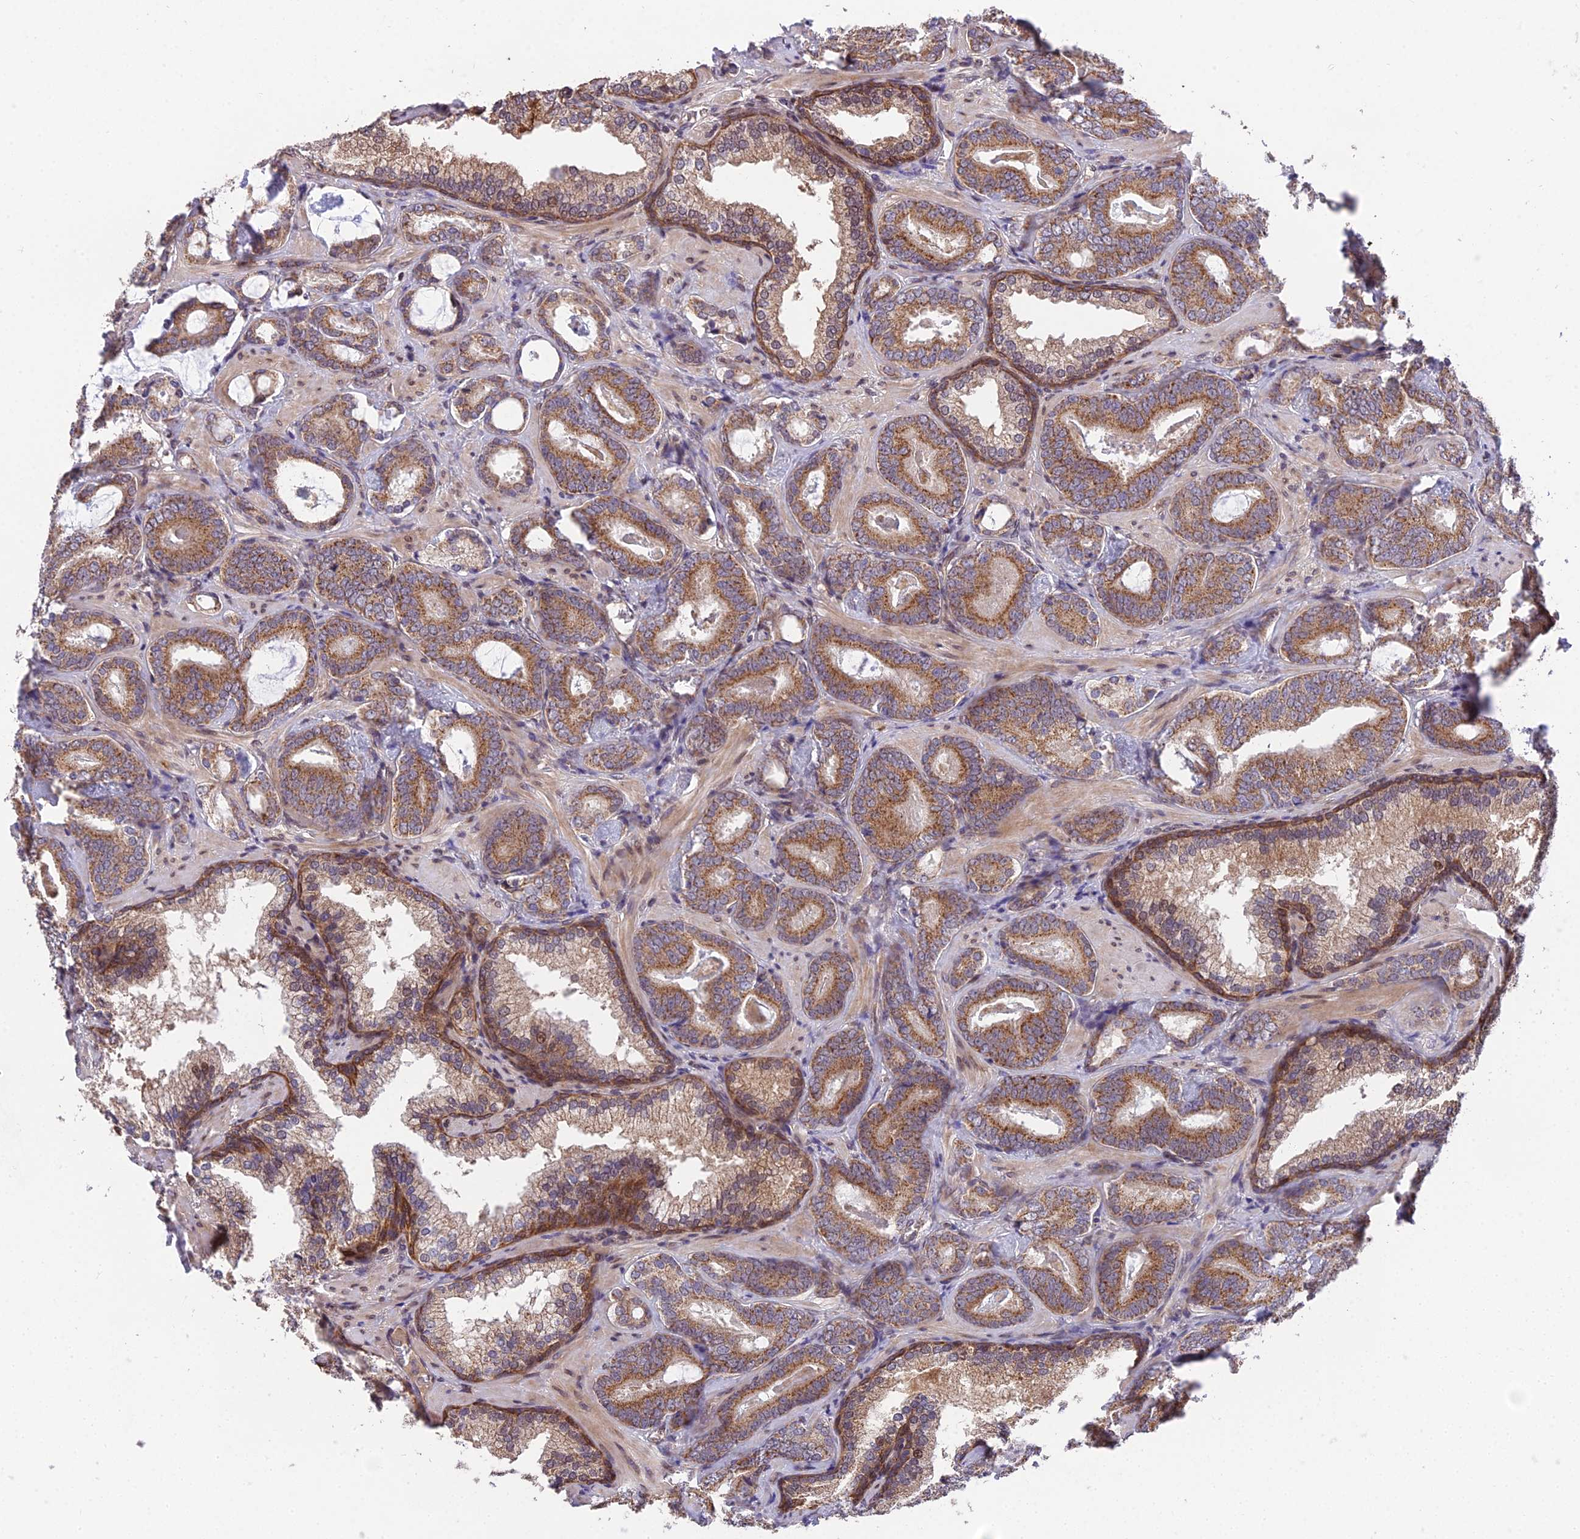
{"staining": {"intensity": "moderate", "quantity": ">75%", "location": "cytoplasmic/membranous"}, "tissue": "prostate cancer", "cell_type": "Tumor cells", "image_type": "cancer", "snomed": [{"axis": "morphology", "description": "Adenocarcinoma, Low grade"}, {"axis": "topography", "description": "Prostate"}], "caption": "Protein staining of prostate cancer tissue exhibits moderate cytoplasmic/membranous staining in about >75% of tumor cells. Using DAB (brown) and hematoxylin (blue) stains, captured at high magnification using brightfield microscopy.", "gene": "CYP2R1", "patient": {"sex": "male", "age": 60}}